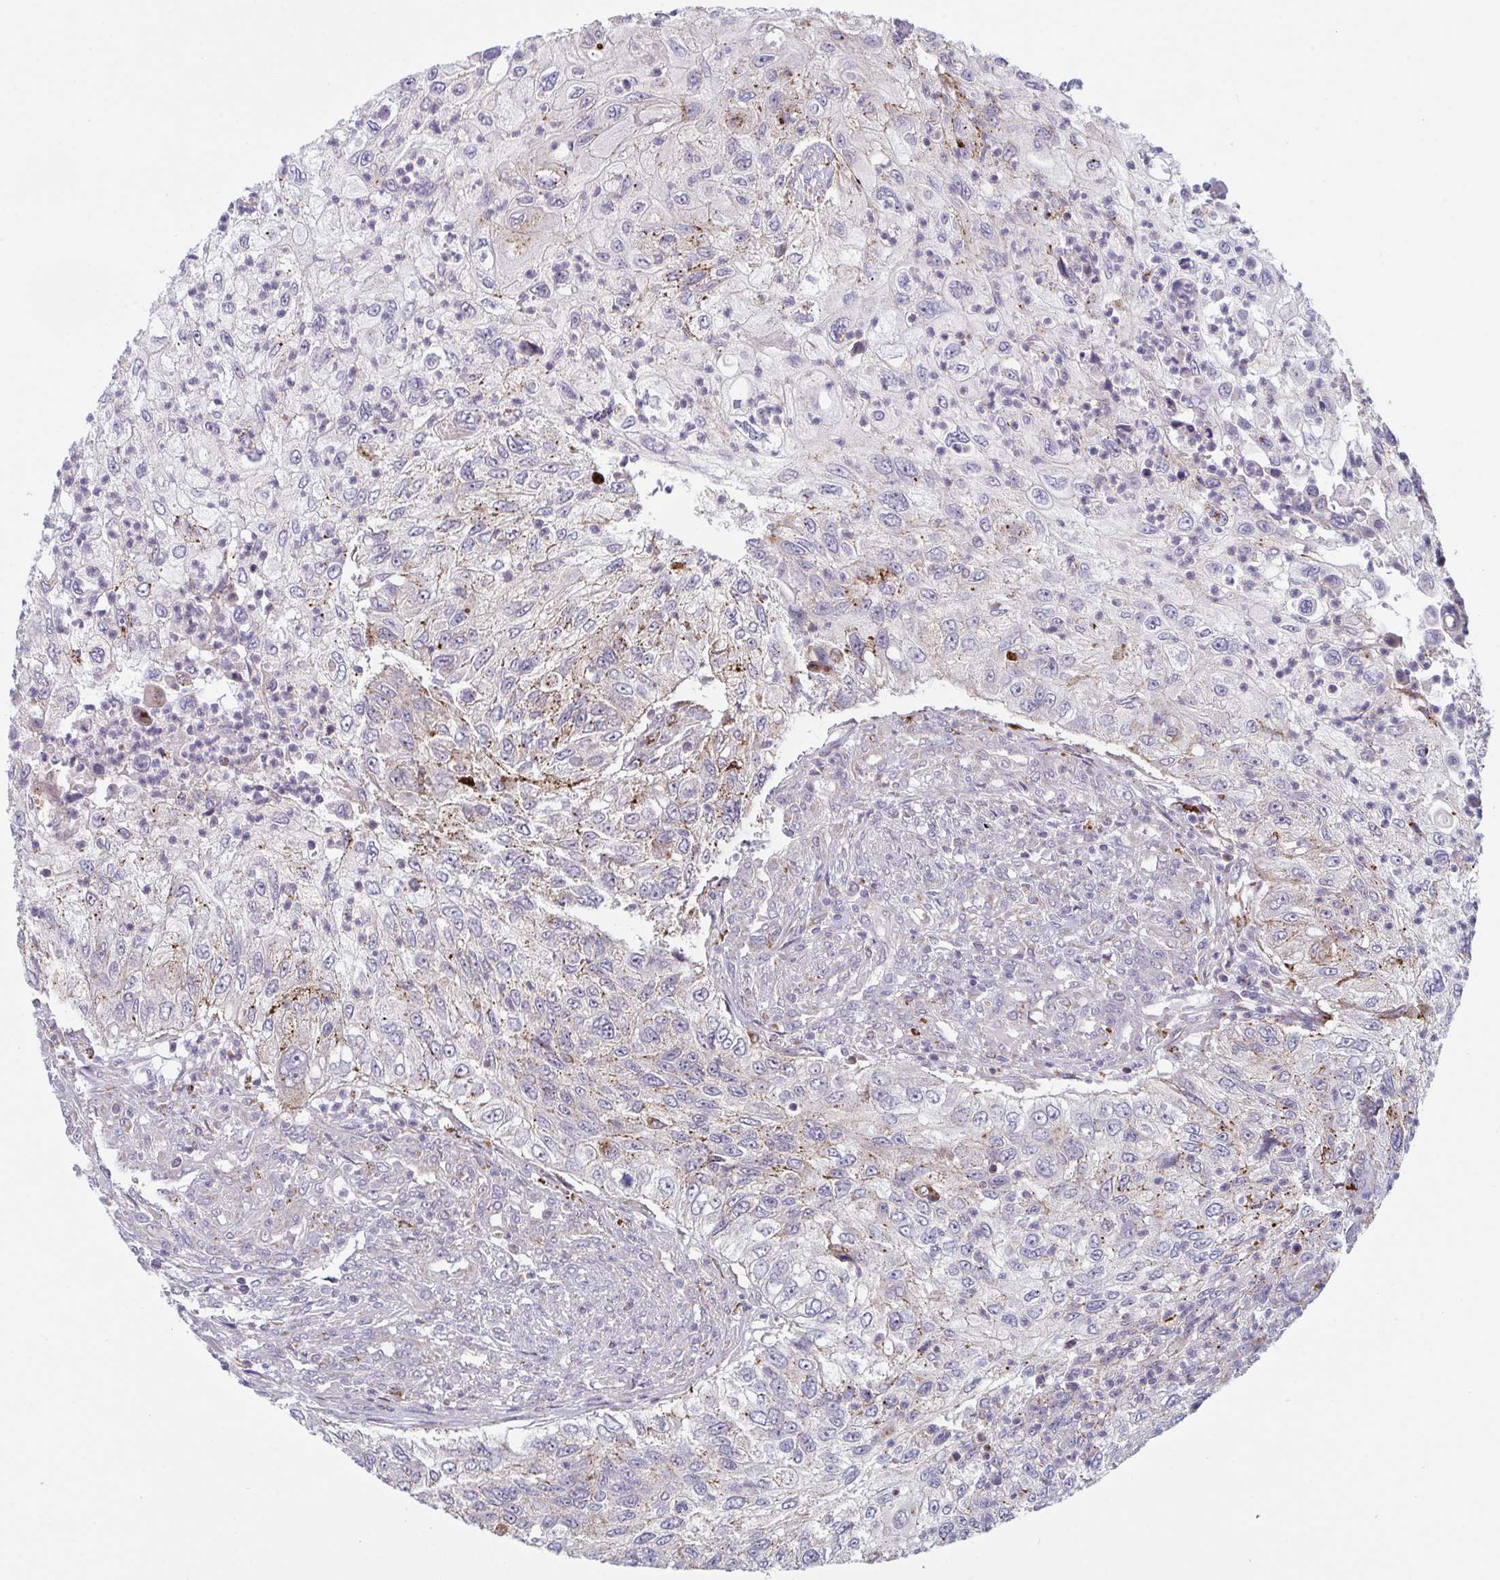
{"staining": {"intensity": "weak", "quantity": "25%-75%", "location": "cytoplasmic/membranous"}, "tissue": "urothelial cancer", "cell_type": "Tumor cells", "image_type": "cancer", "snomed": [{"axis": "morphology", "description": "Urothelial carcinoma, High grade"}, {"axis": "topography", "description": "Urinary bladder"}], "caption": "Immunohistochemical staining of human high-grade urothelial carcinoma demonstrates weak cytoplasmic/membranous protein positivity in about 25%-75% of tumor cells. (brown staining indicates protein expression, while blue staining denotes nuclei).", "gene": "XAF1", "patient": {"sex": "female", "age": 60}}